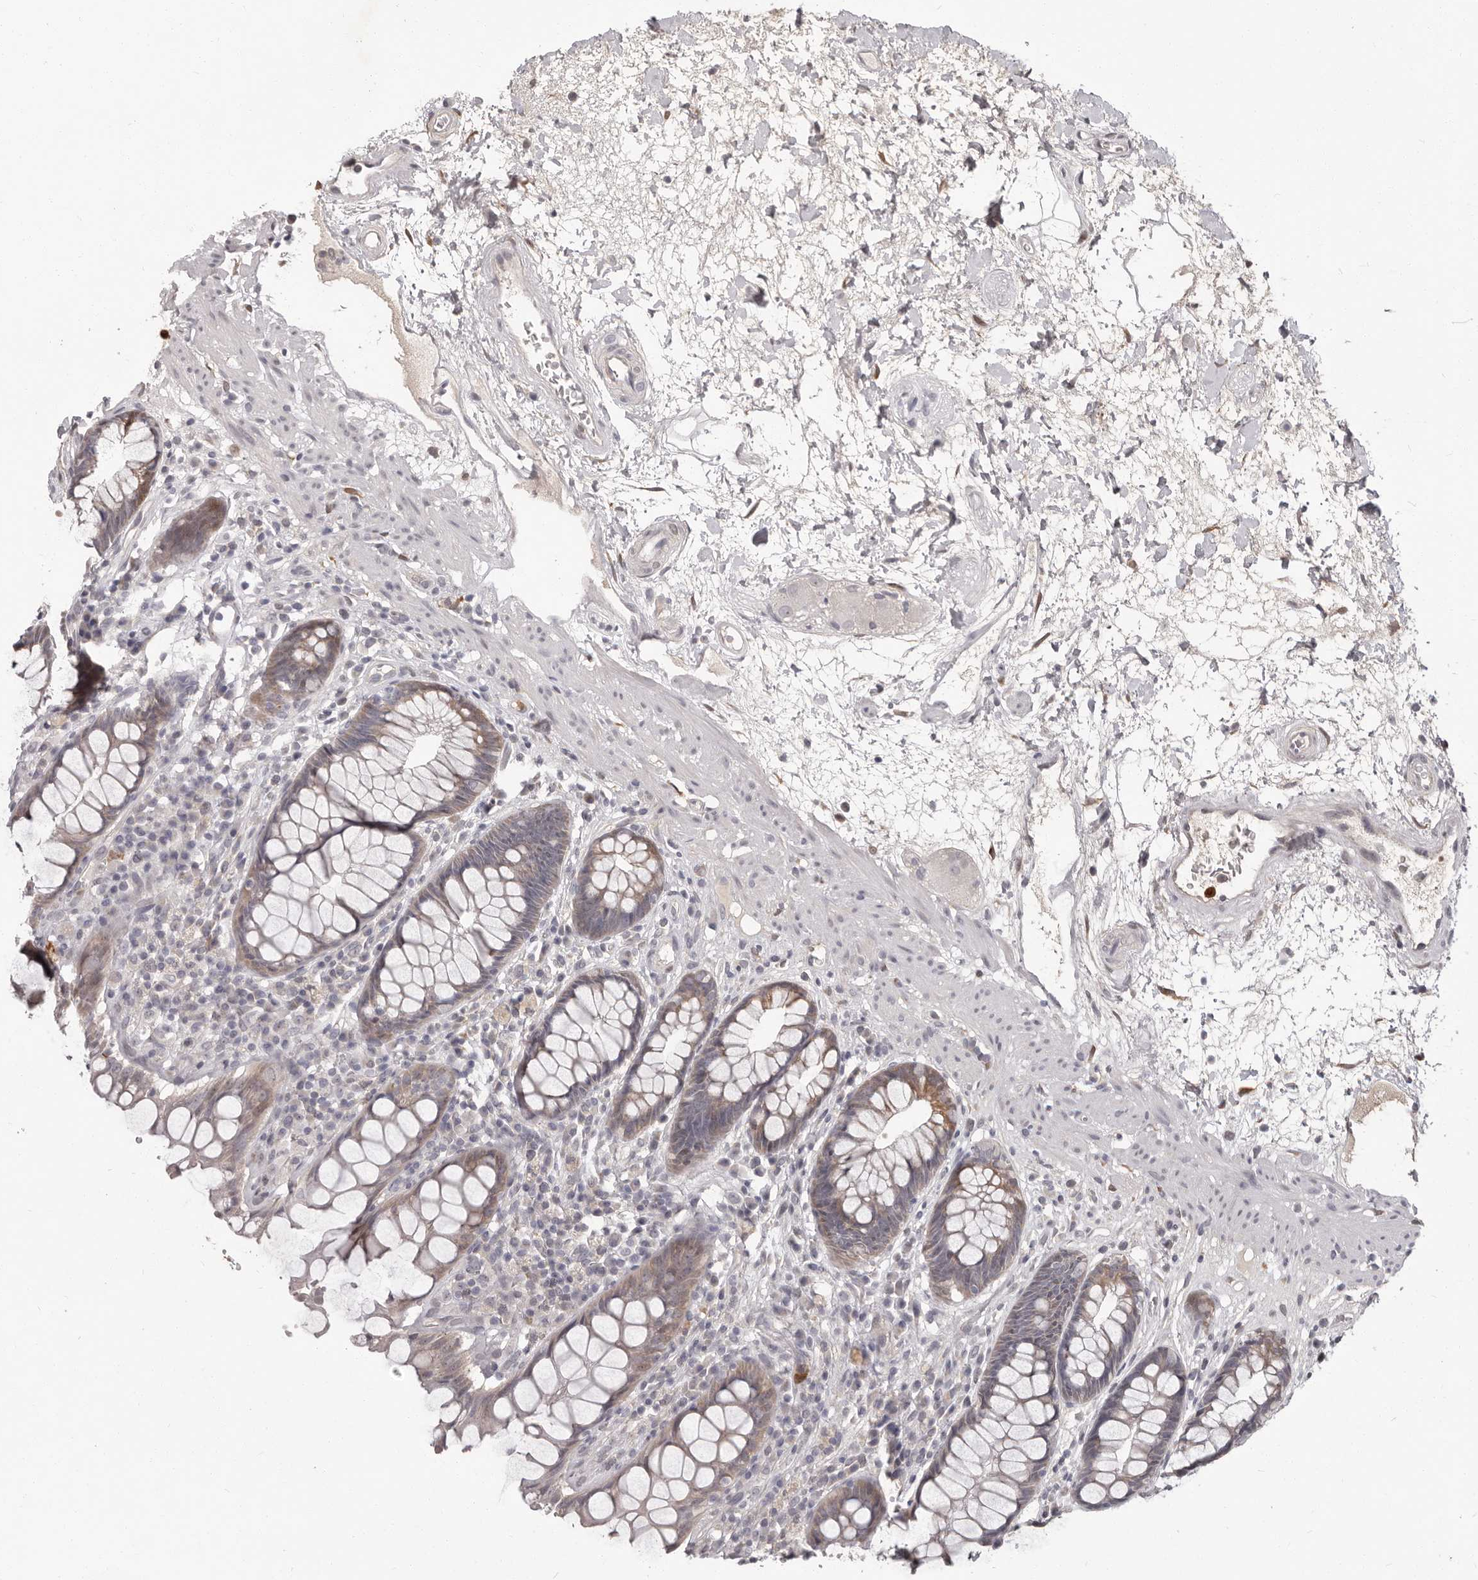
{"staining": {"intensity": "weak", "quantity": ">75%", "location": "cytoplasmic/membranous"}, "tissue": "rectum", "cell_type": "Glandular cells", "image_type": "normal", "snomed": [{"axis": "morphology", "description": "Normal tissue, NOS"}, {"axis": "topography", "description": "Rectum"}], "caption": "This is a photomicrograph of immunohistochemistry (IHC) staining of benign rectum, which shows weak expression in the cytoplasmic/membranous of glandular cells.", "gene": "GPR157", "patient": {"sex": "male", "age": 64}}